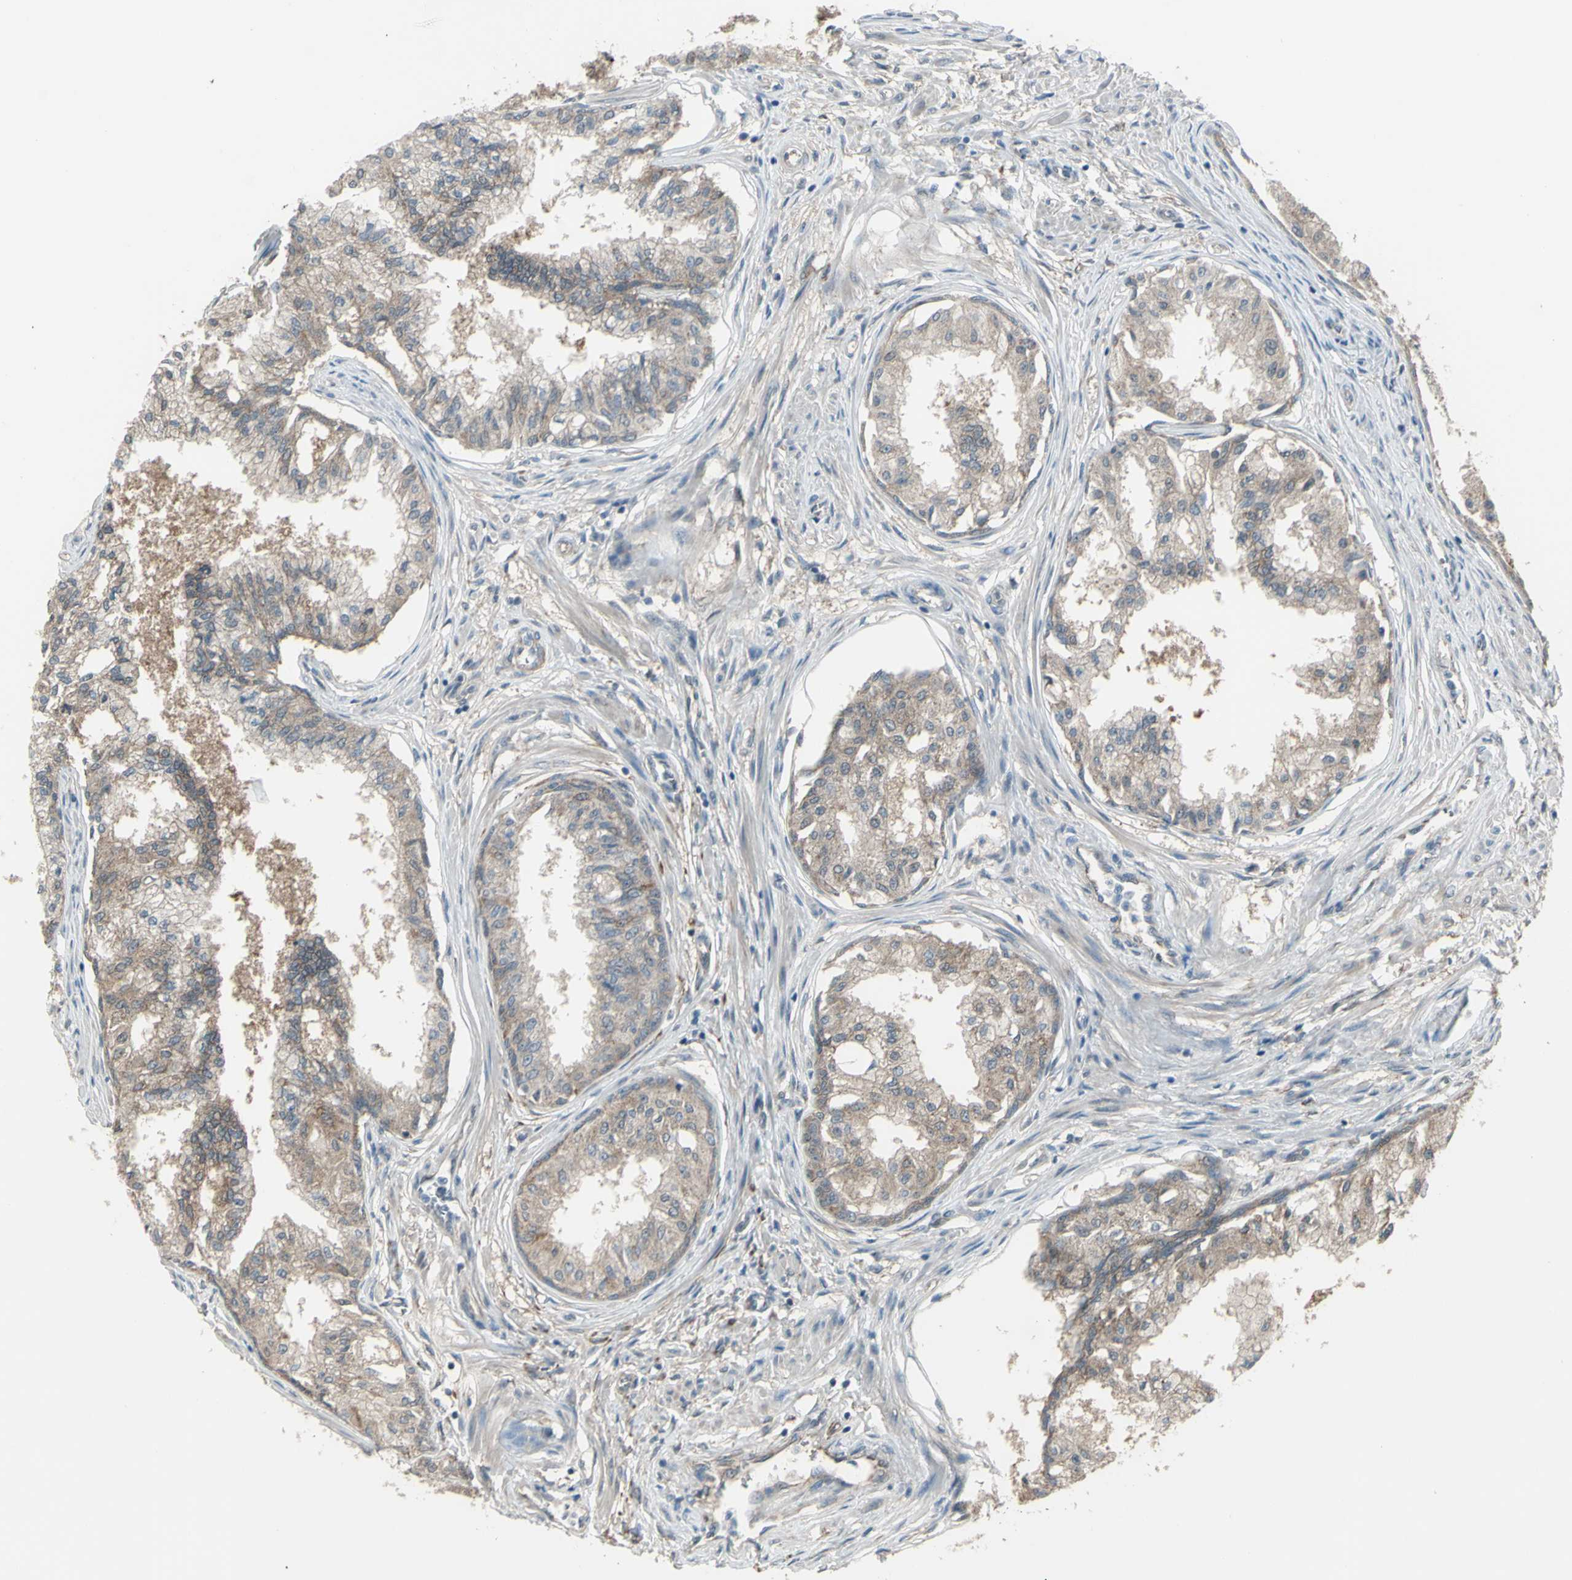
{"staining": {"intensity": "moderate", "quantity": ">75%", "location": "cytoplasmic/membranous"}, "tissue": "prostate", "cell_type": "Glandular cells", "image_type": "normal", "snomed": [{"axis": "morphology", "description": "Normal tissue, NOS"}, {"axis": "topography", "description": "Prostate"}, {"axis": "topography", "description": "Seminal veicle"}], "caption": "Immunohistochemistry of unremarkable prostate exhibits medium levels of moderate cytoplasmic/membranous staining in approximately >75% of glandular cells.", "gene": "NAXD", "patient": {"sex": "male", "age": 60}}